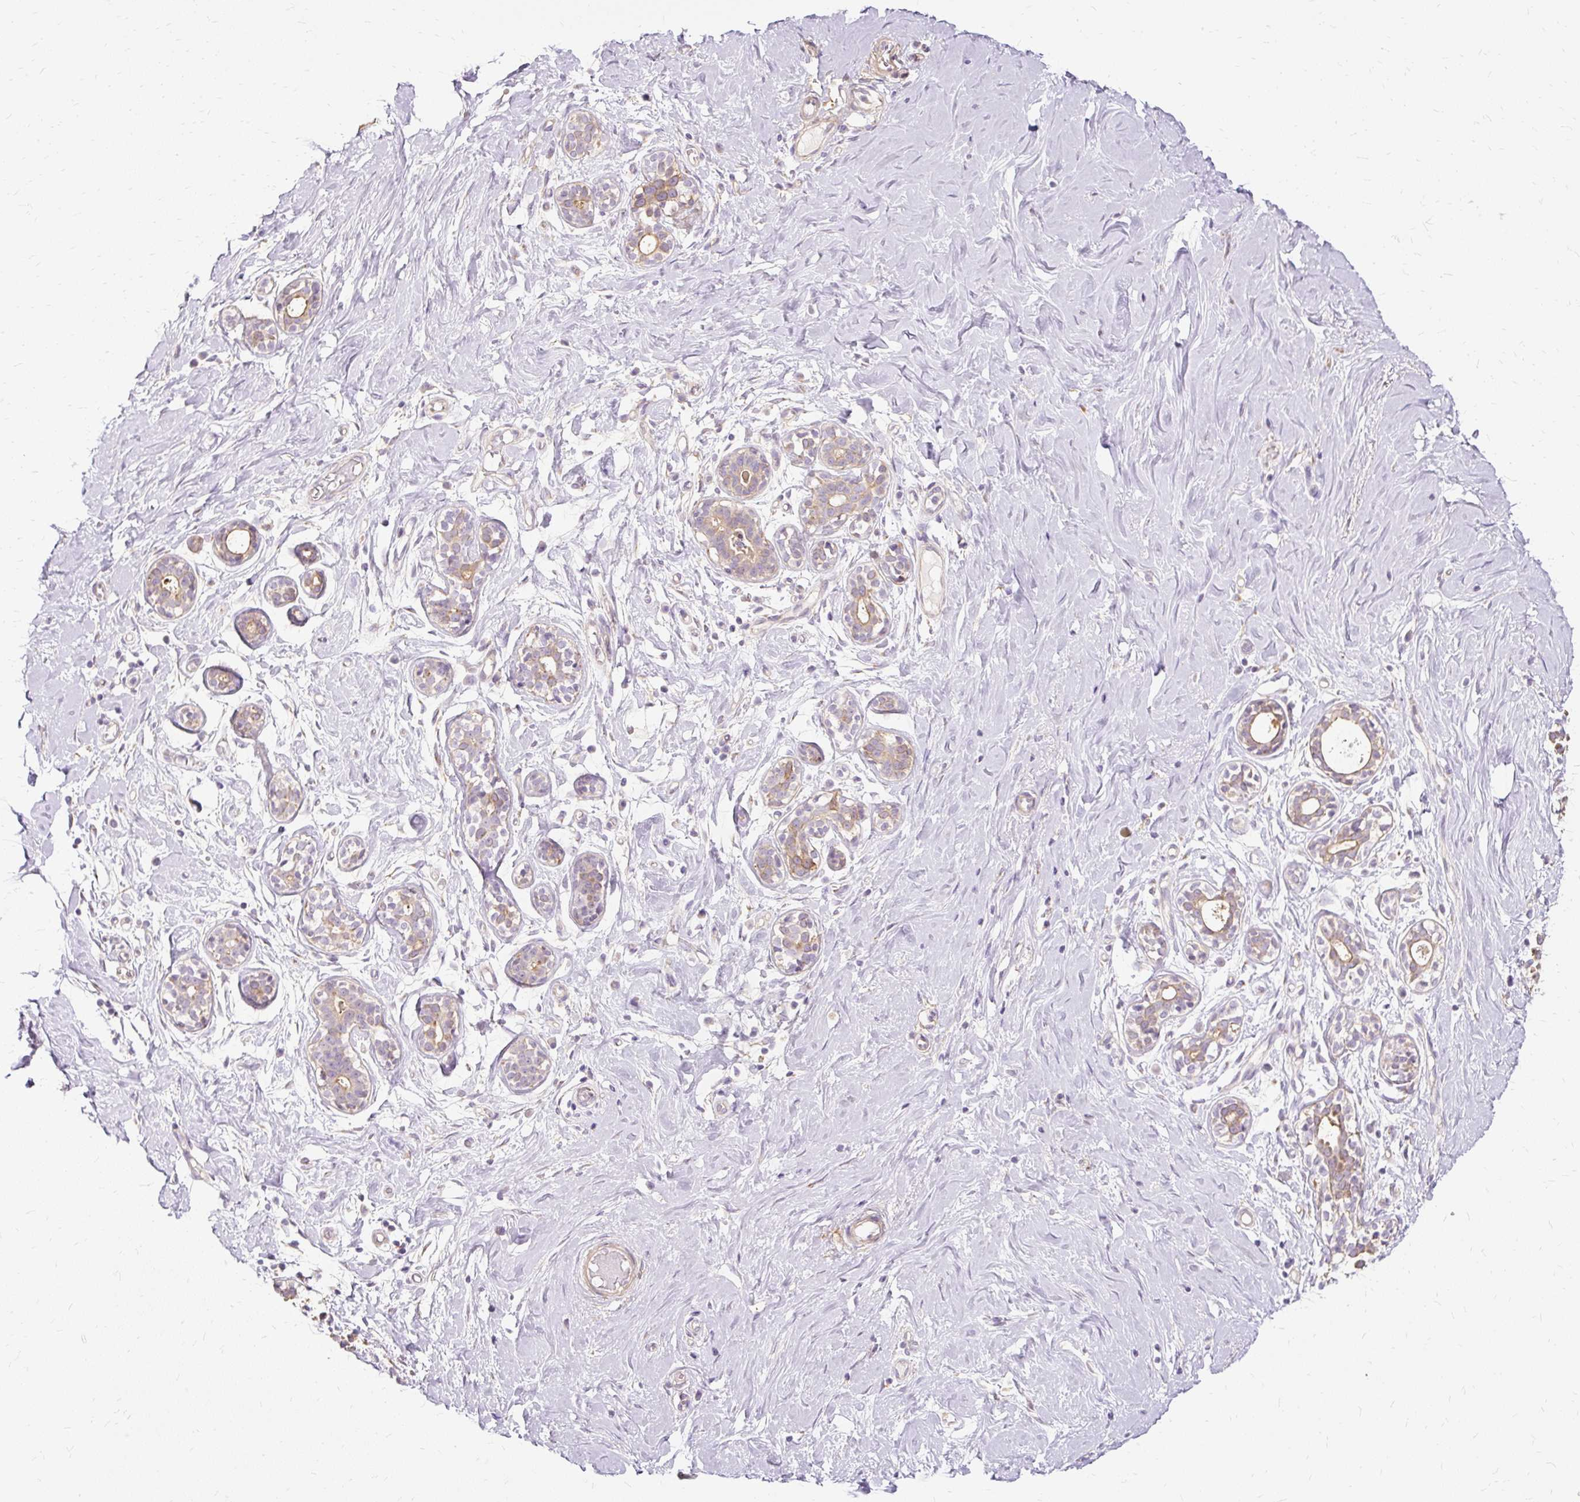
{"staining": {"intensity": "negative", "quantity": "none", "location": "none"}, "tissue": "breast", "cell_type": "Adipocytes", "image_type": "normal", "snomed": [{"axis": "morphology", "description": "Normal tissue, NOS"}, {"axis": "topography", "description": "Breast"}], "caption": "This is an immunohistochemistry photomicrograph of normal breast. There is no expression in adipocytes.", "gene": "TSPAN8", "patient": {"sex": "female", "age": 27}}